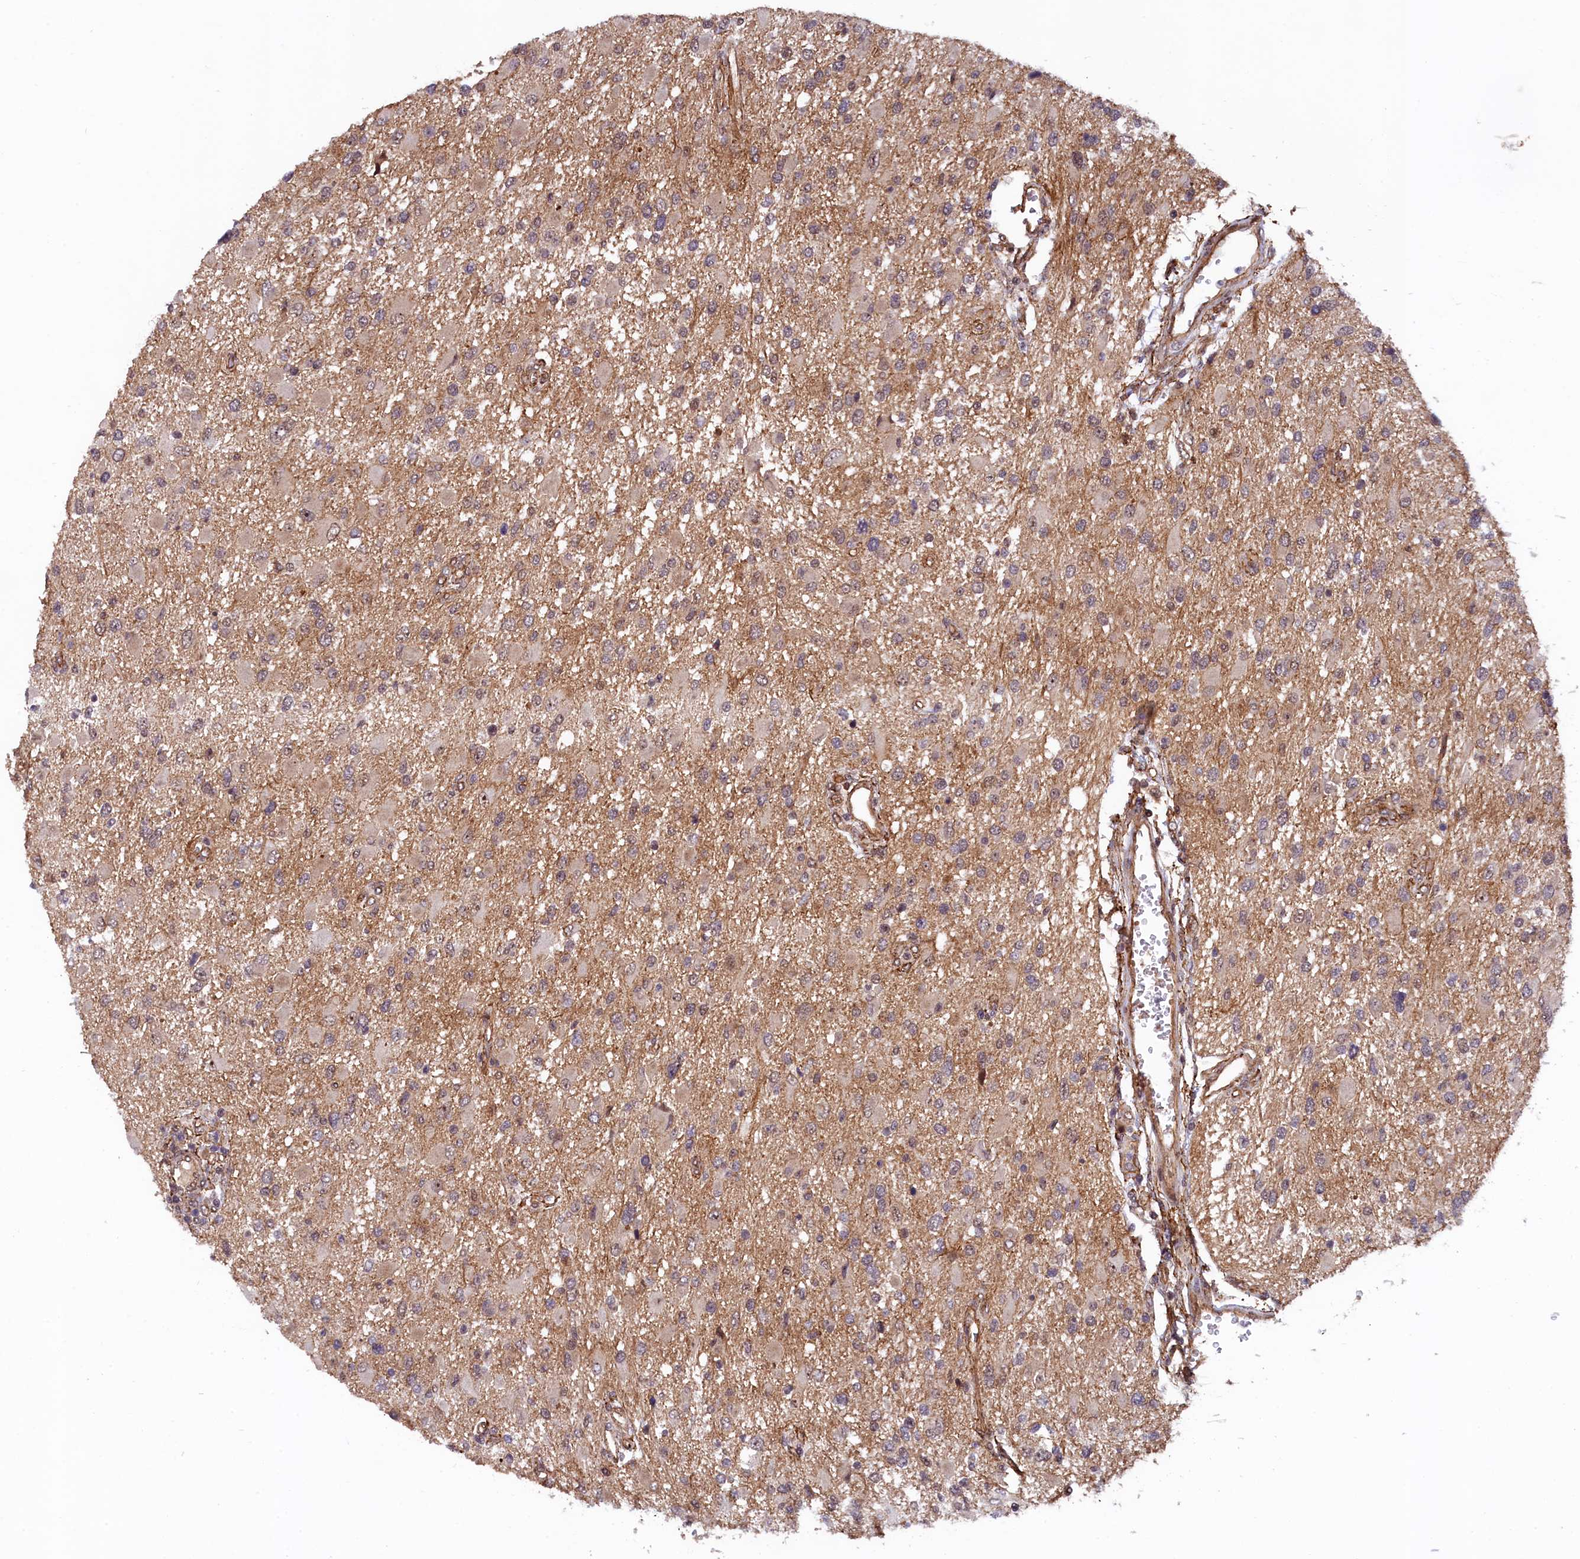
{"staining": {"intensity": "weak", "quantity": "<25%", "location": "nuclear"}, "tissue": "glioma", "cell_type": "Tumor cells", "image_type": "cancer", "snomed": [{"axis": "morphology", "description": "Glioma, malignant, High grade"}, {"axis": "topography", "description": "Brain"}], "caption": "Human malignant high-grade glioma stained for a protein using immunohistochemistry shows no expression in tumor cells.", "gene": "ARL14EP", "patient": {"sex": "male", "age": 53}}